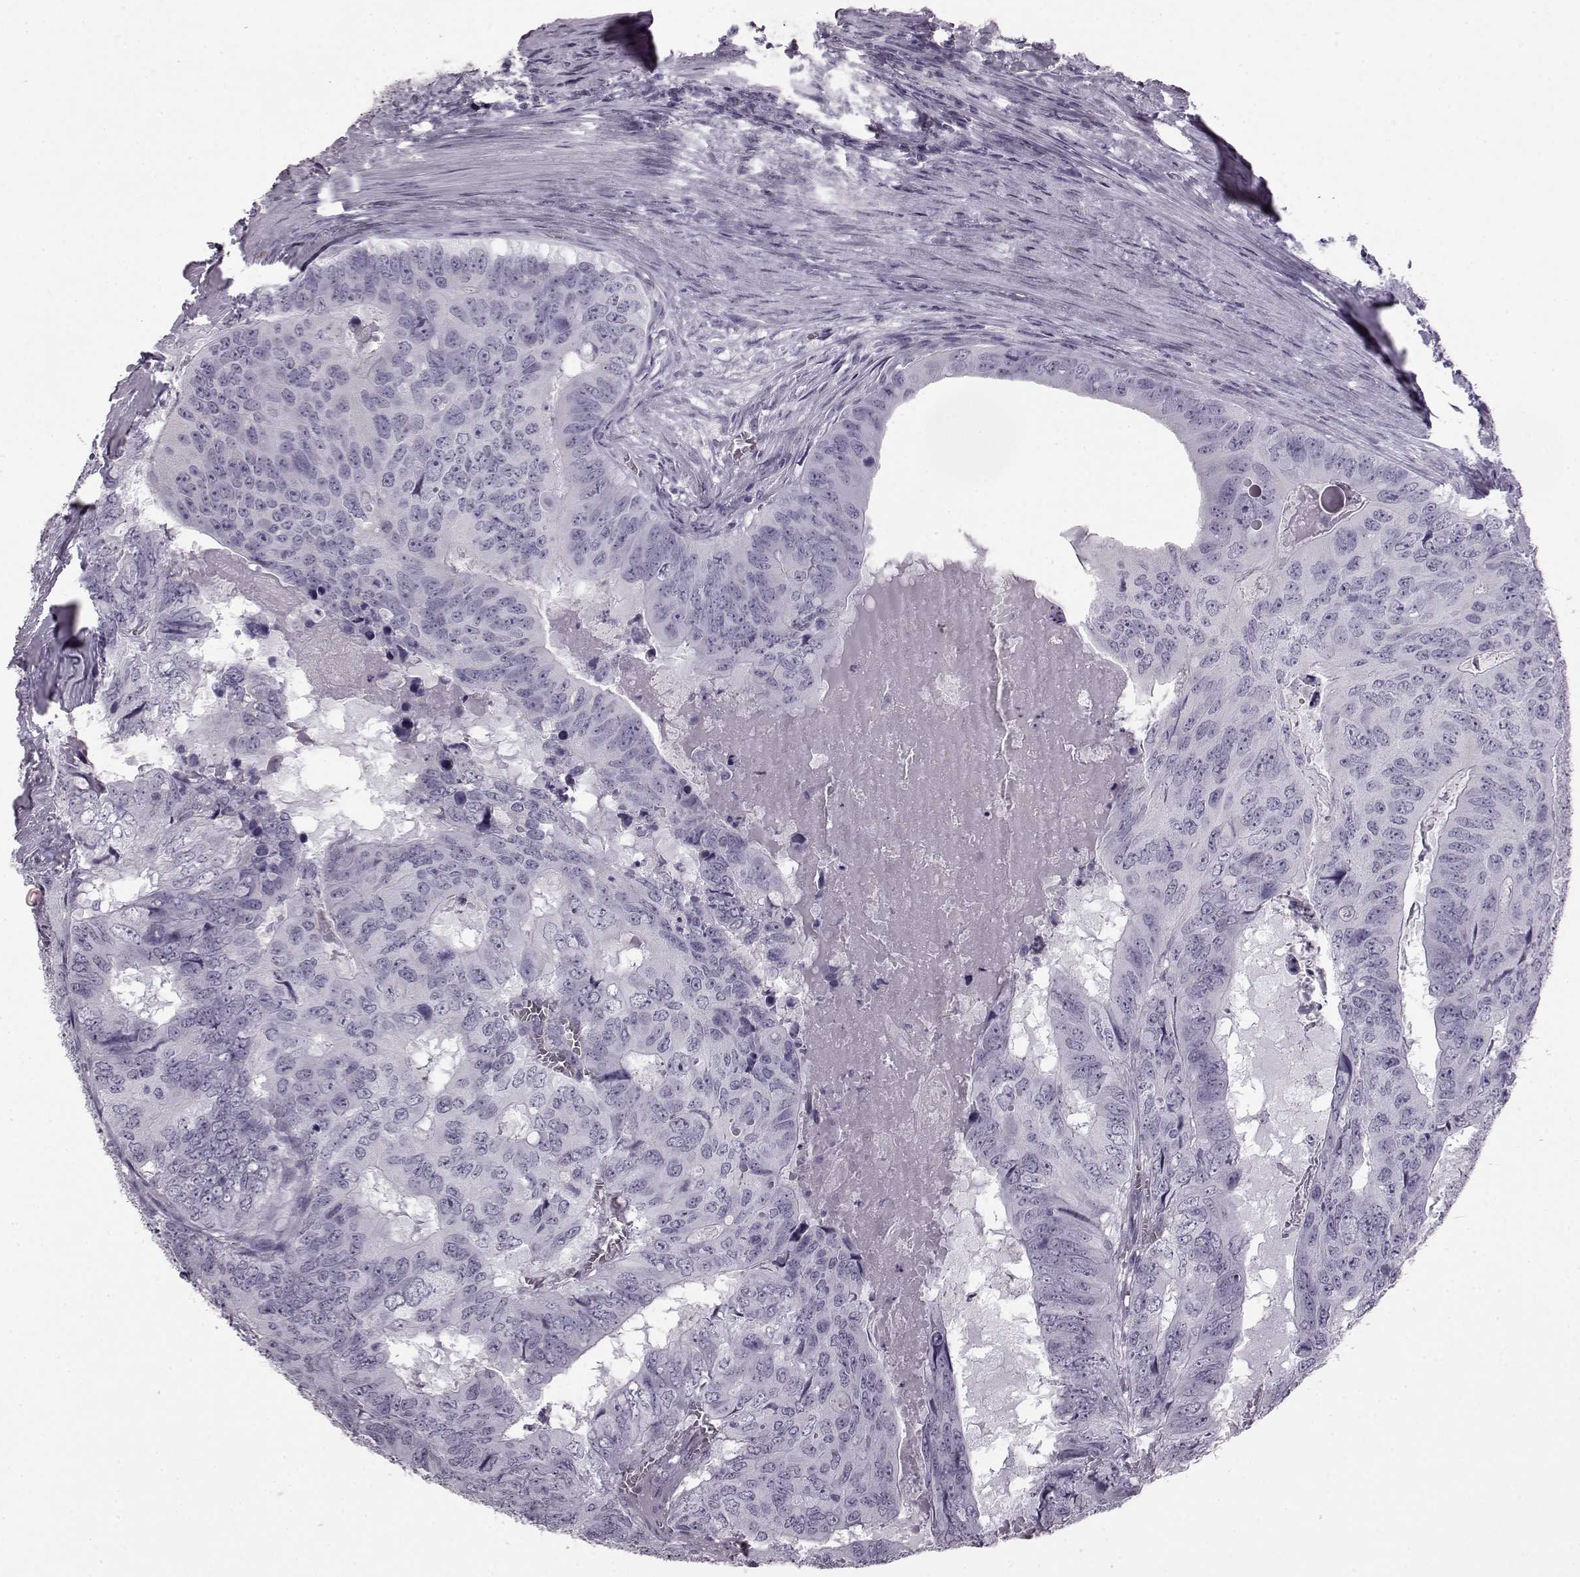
{"staining": {"intensity": "negative", "quantity": "none", "location": "none"}, "tissue": "colorectal cancer", "cell_type": "Tumor cells", "image_type": "cancer", "snomed": [{"axis": "morphology", "description": "Adenocarcinoma, NOS"}, {"axis": "topography", "description": "Colon"}], "caption": "IHC micrograph of neoplastic tissue: adenocarcinoma (colorectal) stained with DAB displays no significant protein positivity in tumor cells. (Immunohistochemistry, brightfield microscopy, high magnification).", "gene": "JSRP1", "patient": {"sex": "male", "age": 79}}